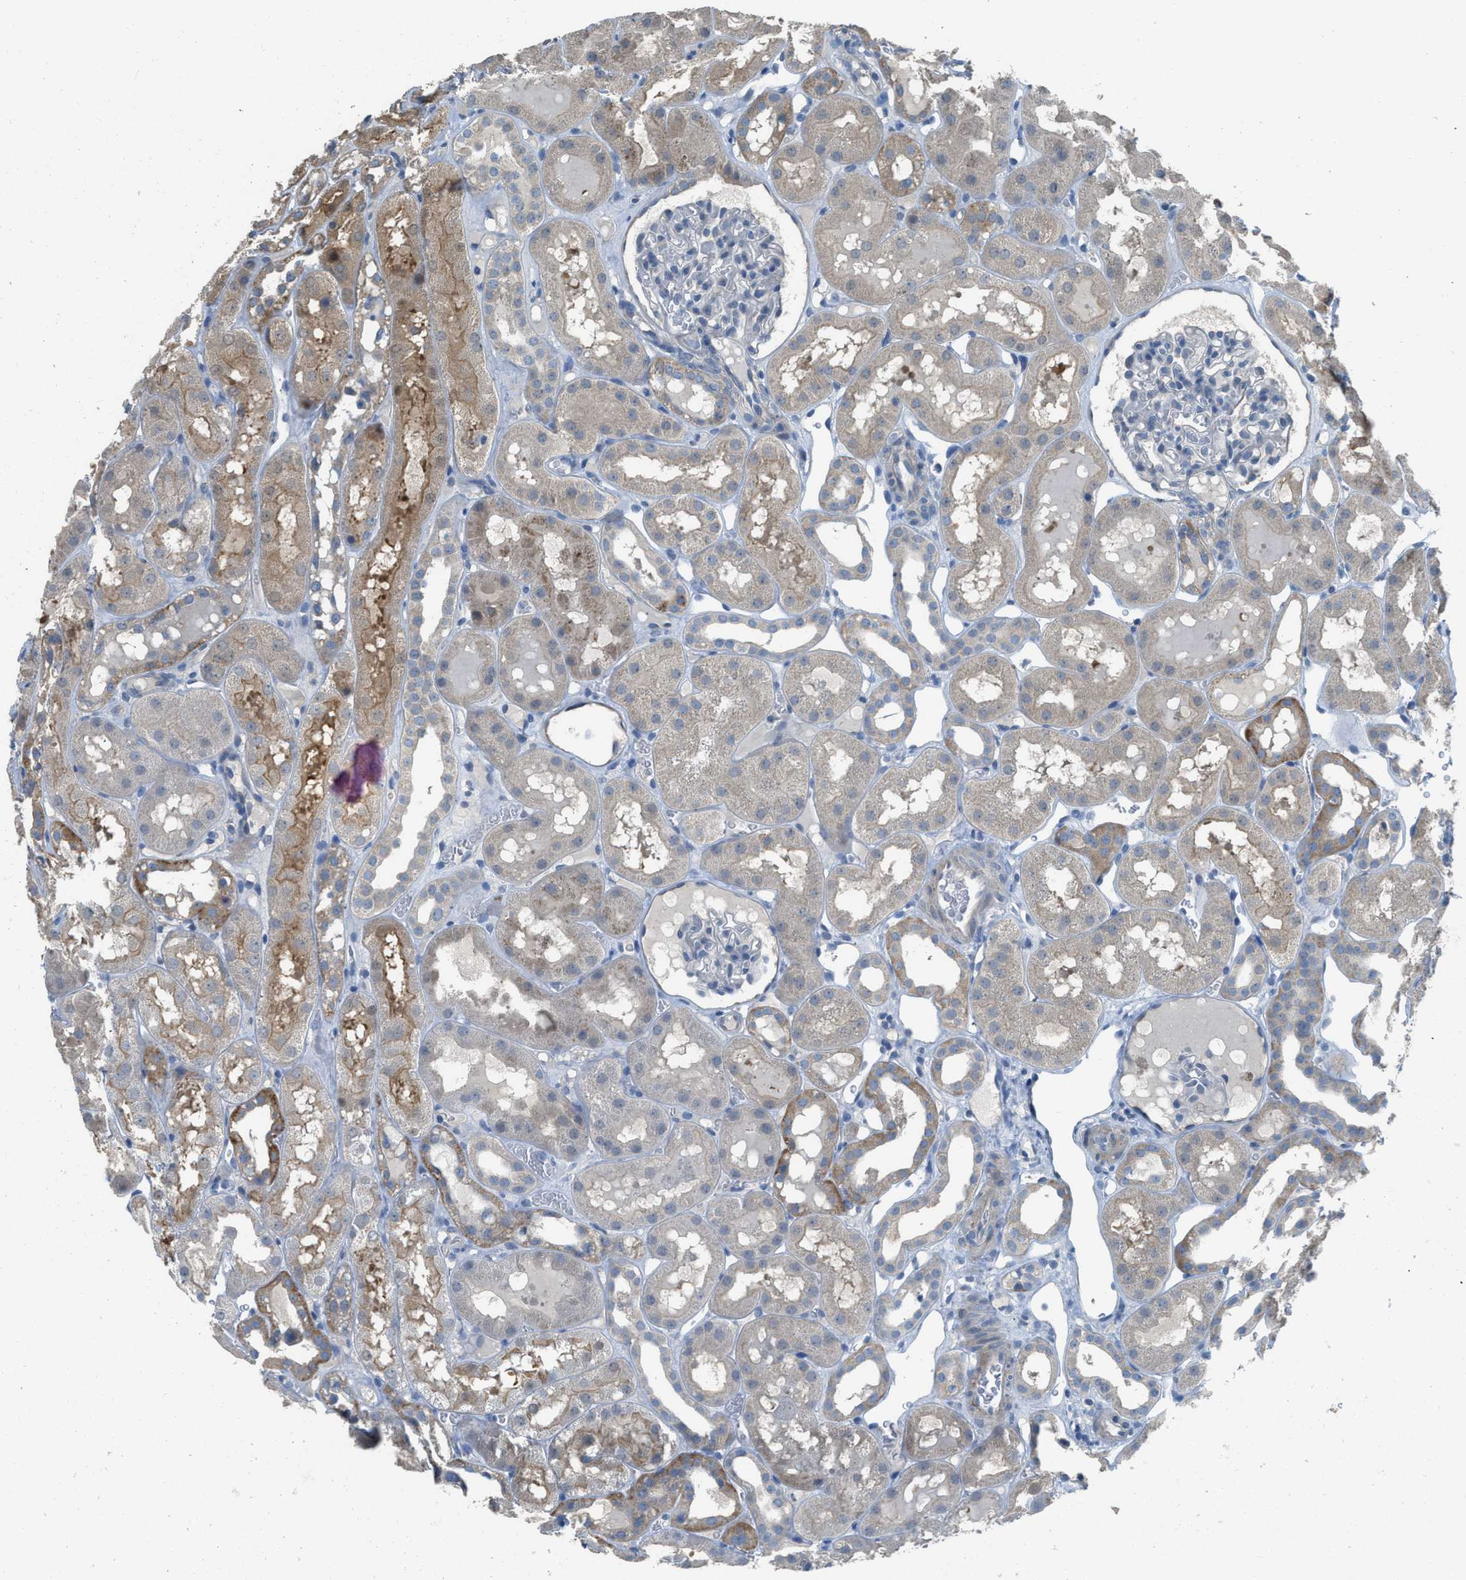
{"staining": {"intensity": "negative", "quantity": "none", "location": "none"}, "tissue": "kidney", "cell_type": "Cells in glomeruli", "image_type": "normal", "snomed": [{"axis": "morphology", "description": "Normal tissue, NOS"}, {"axis": "topography", "description": "Kidney"}, {"axis": "topography", "description": "Urinary bladder"}], "caption": "IHC of normal kidney displays no expression in cells in glomeruli. (Stains: DAB IHC with hematoxylin counter stain, Microscopy: brightfield microscopy at high magnification).", "gene": "TIMD4", "patient": {"sex": "male", "age": 16}}